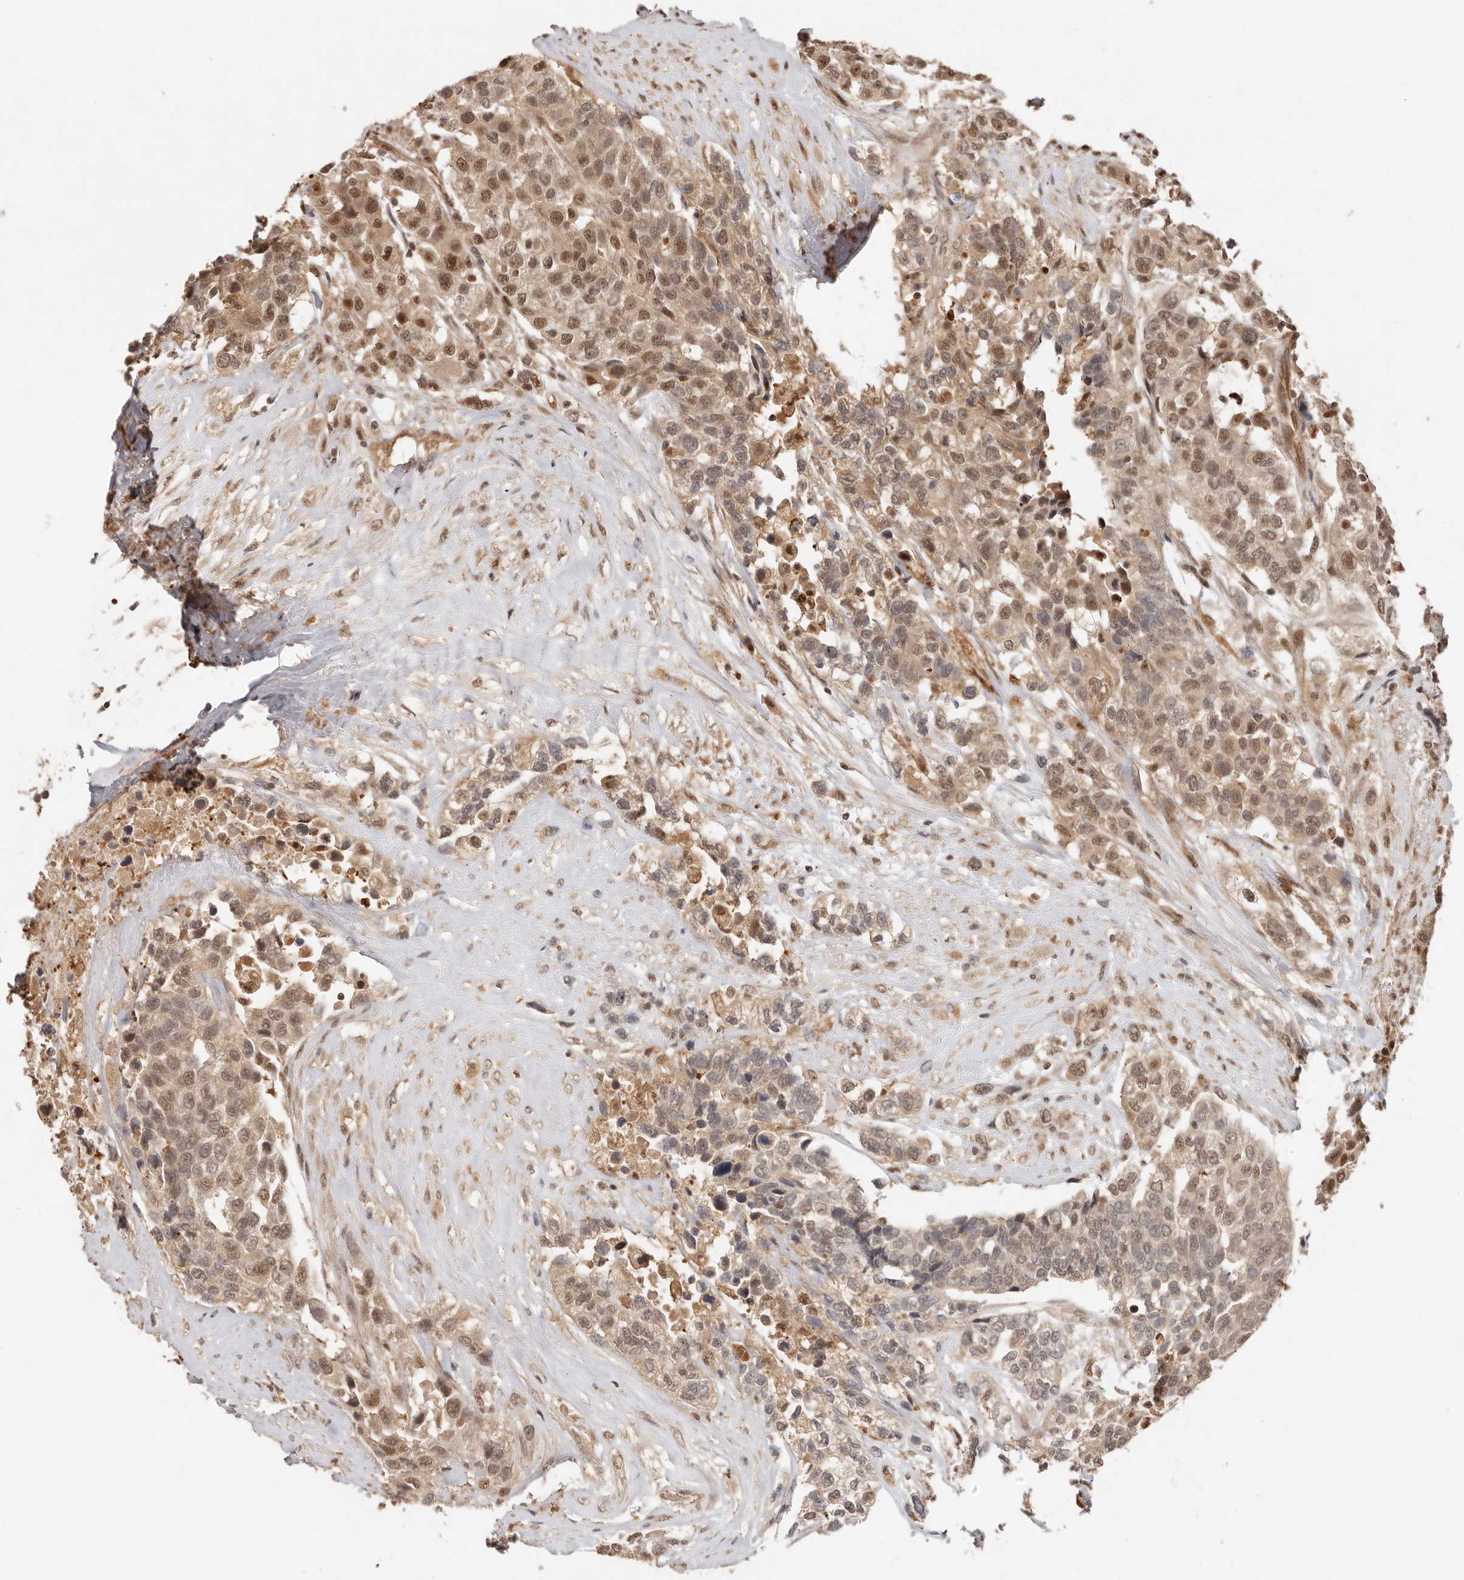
{"staining": {"intensity": "moderate", "quantity": ">75%", "location": "nuclear"}, "tissue": "urothelial cancer", "cell_type": "Tumor cells", "image_type": "cancer", "snomed": [{"axis": "morphology", "description": "Urothelial carcinoma, High grade"}, {"axis": "topography", "description": "Urinary bladder"}], "caption": "Urothelial carcinoma (high-grade) stained with immunohistochemistry (IHC) exhibits moderate nuclear expression in about >75% of tumor cells. (DAB IHC, brown staining for protein, blue staining for nuclei).", "gene": "PSMA5", "patient": {"sex": "female", "age": 80}}